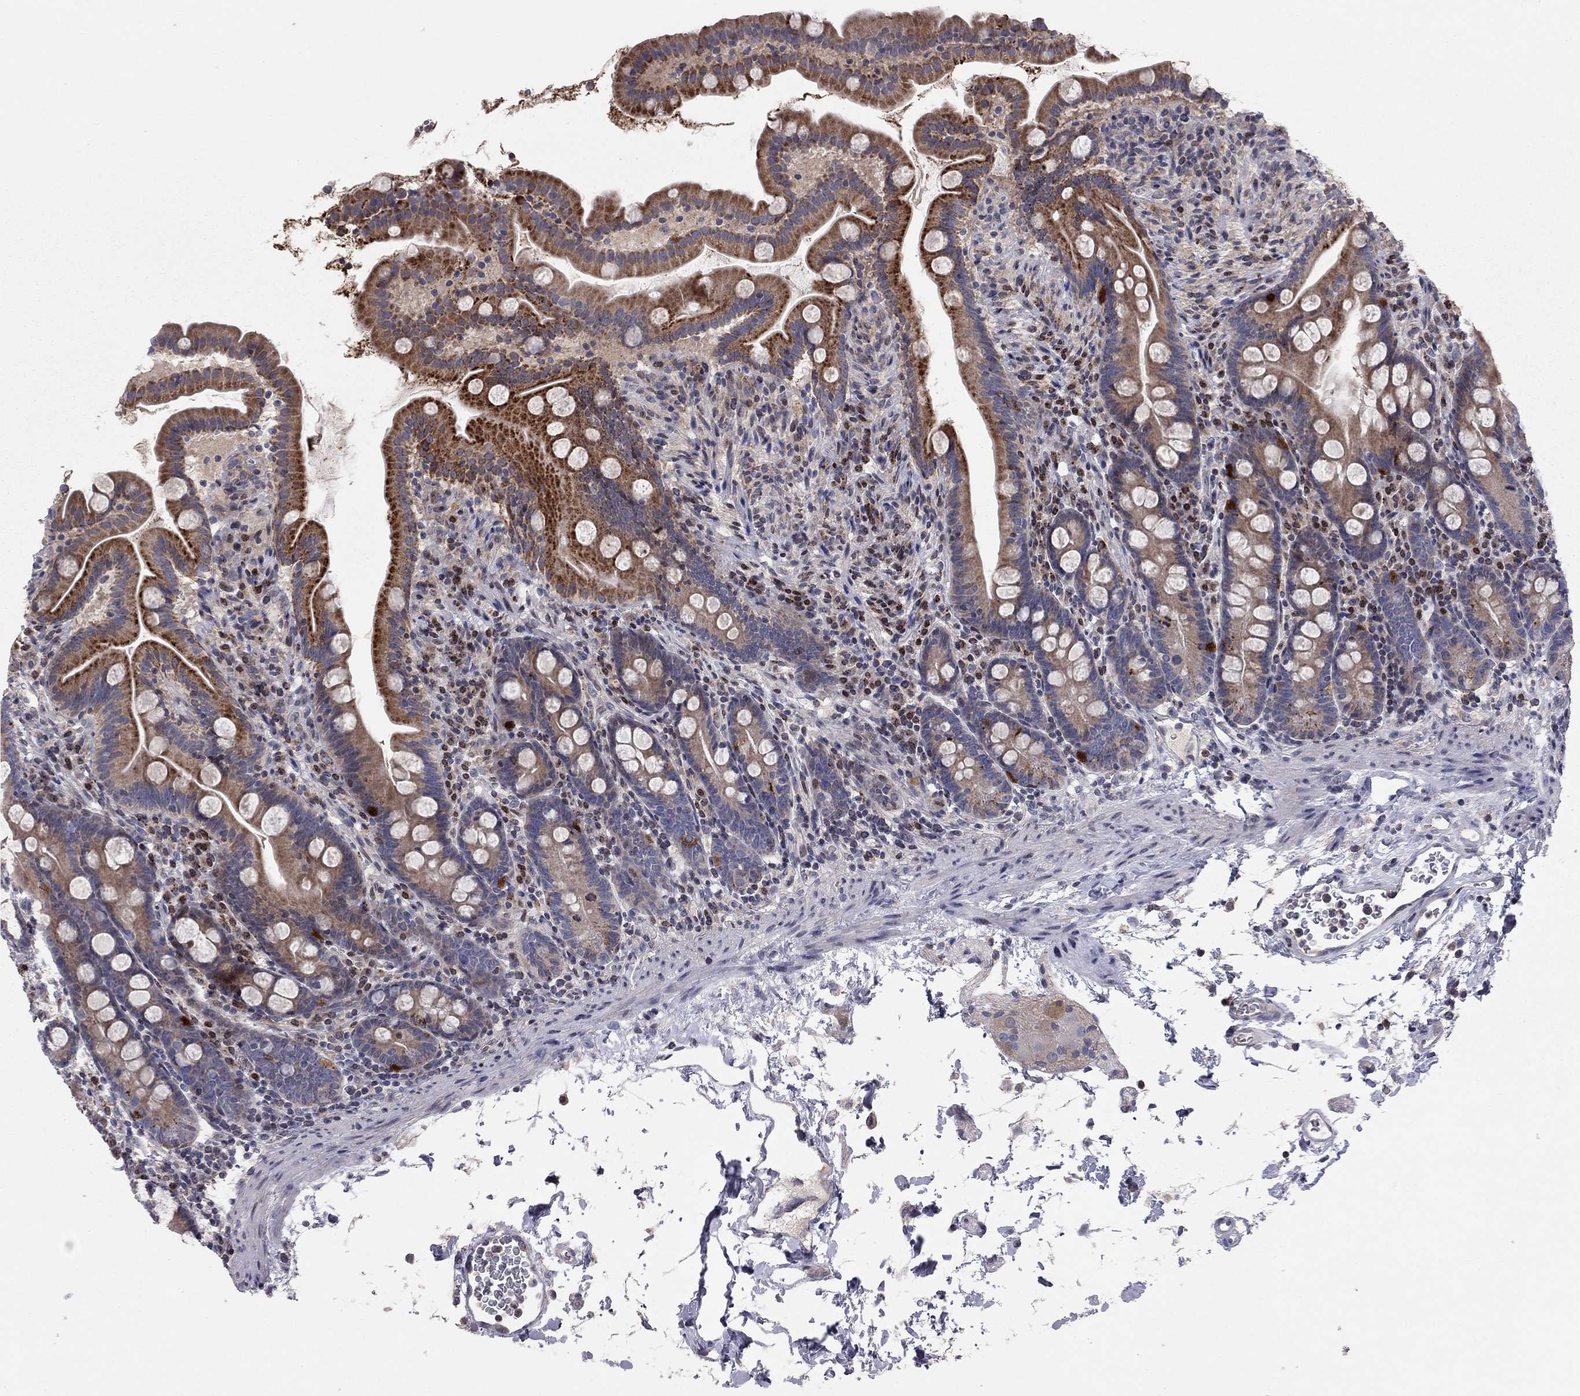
{"staining": {"intensity": "strong", "quantity": "25%-75%", "location": "cytoplasmic/membranous"}, "tissue": "small intestine", "cell_type": "Glandular cells", "image_type": "normal", "snomed": [{"axis": "morphology", "description": "Normal tissue, NOS"}, {"axis": "topography", "description": "Small intestine"}], "caption": "Immunohistochemical staining of unremarkable small intestine displays 25%-75% levels of strong cytoplasmic/membranous protein positivity in about 25%-75% of glandular cells.", "gene": "ERN2", "patient": {"sex": "female", "age": 44}}